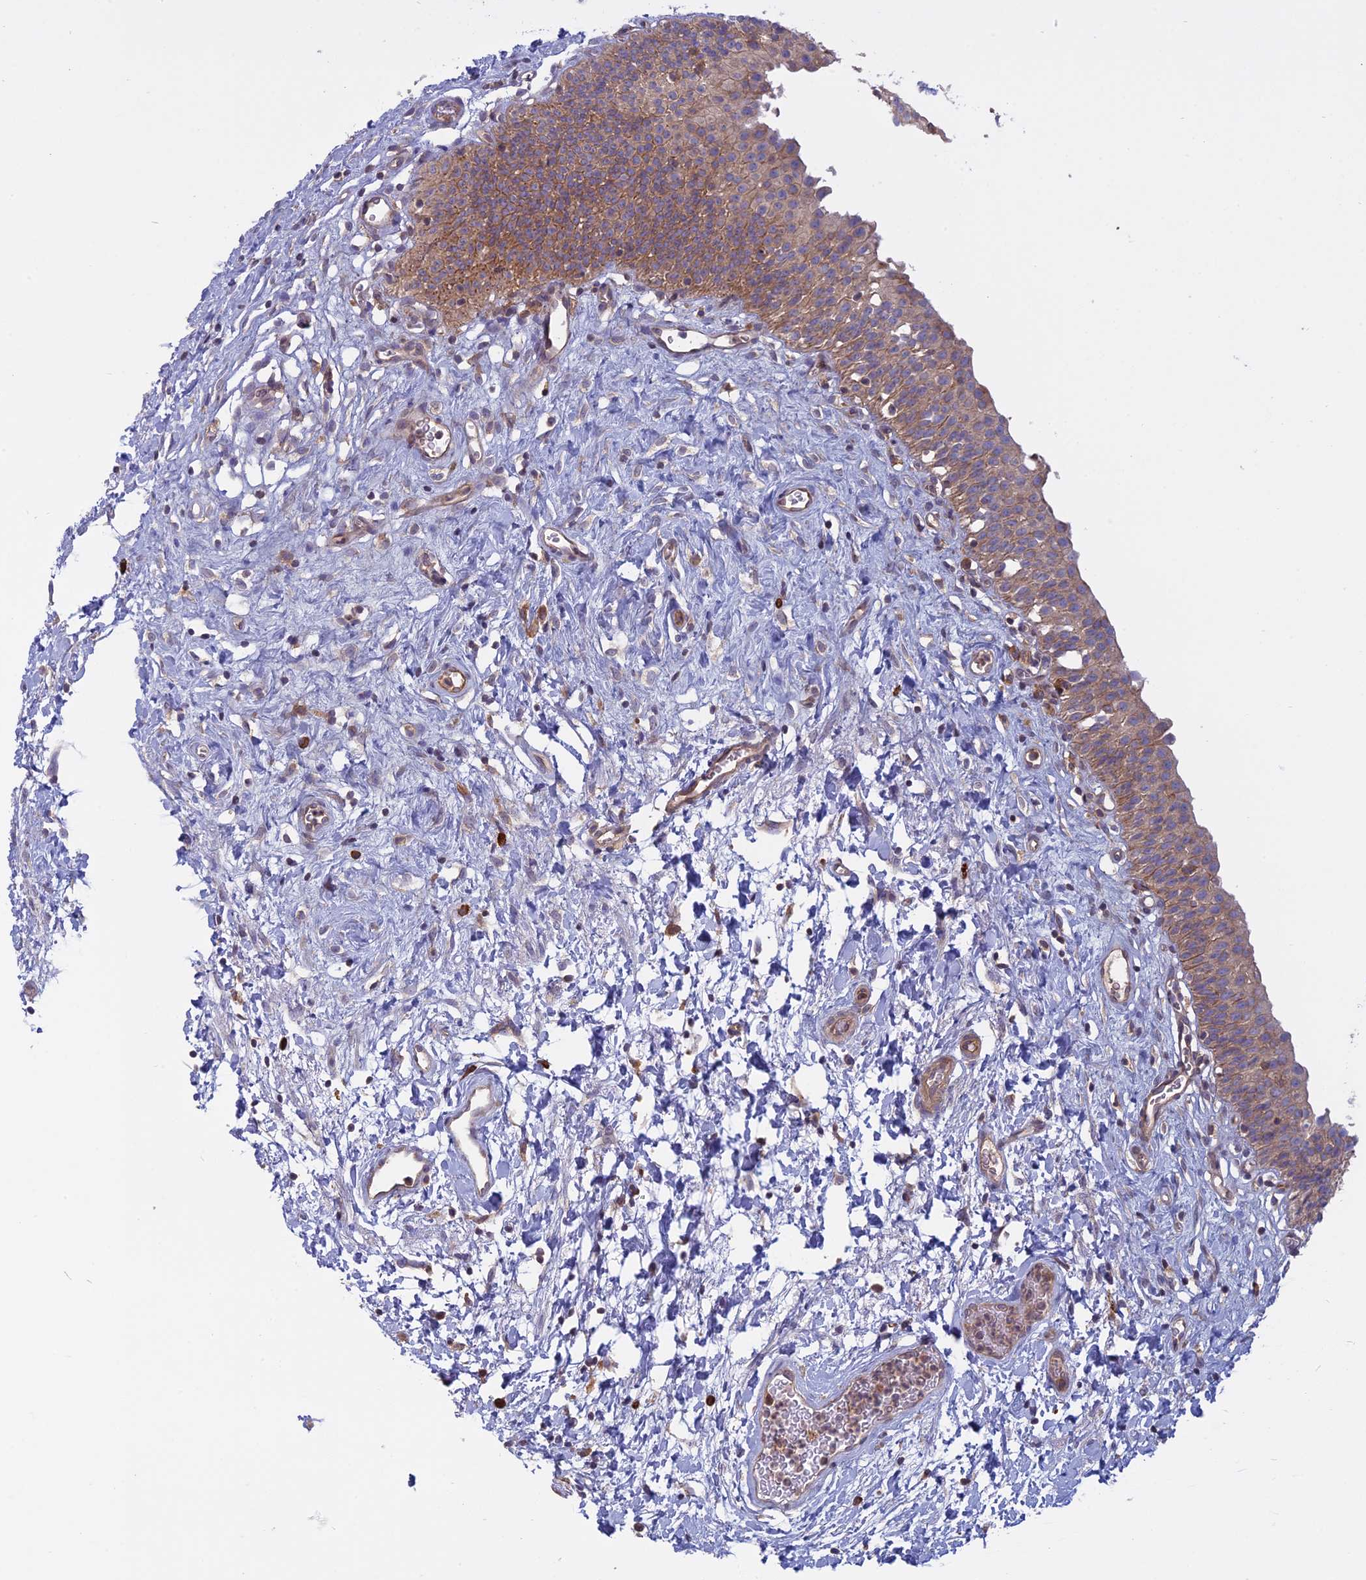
{"staining": {"intensity": "moderate", "quantity": ">75%", "location": "cytoplasmic/membranous"}, "tissue": "urinary bladder", "cell_type": "Urothelial cells", "image_type": "normal", "snomed": [{"axis": "morphology", "description": "Normal tissue, NOS"}, {"axis": "topography", "description": "Urinary bladder"}], "caption": "Approximately >75% of urothelial cells in unremarkable urinary bladder exhibit moderate cytoplasmic/membranous protein staining as visualized by brown immunohistochemical staining.", "gene": "TMEM208", "patient": {"sex": "male", "age": 51}}